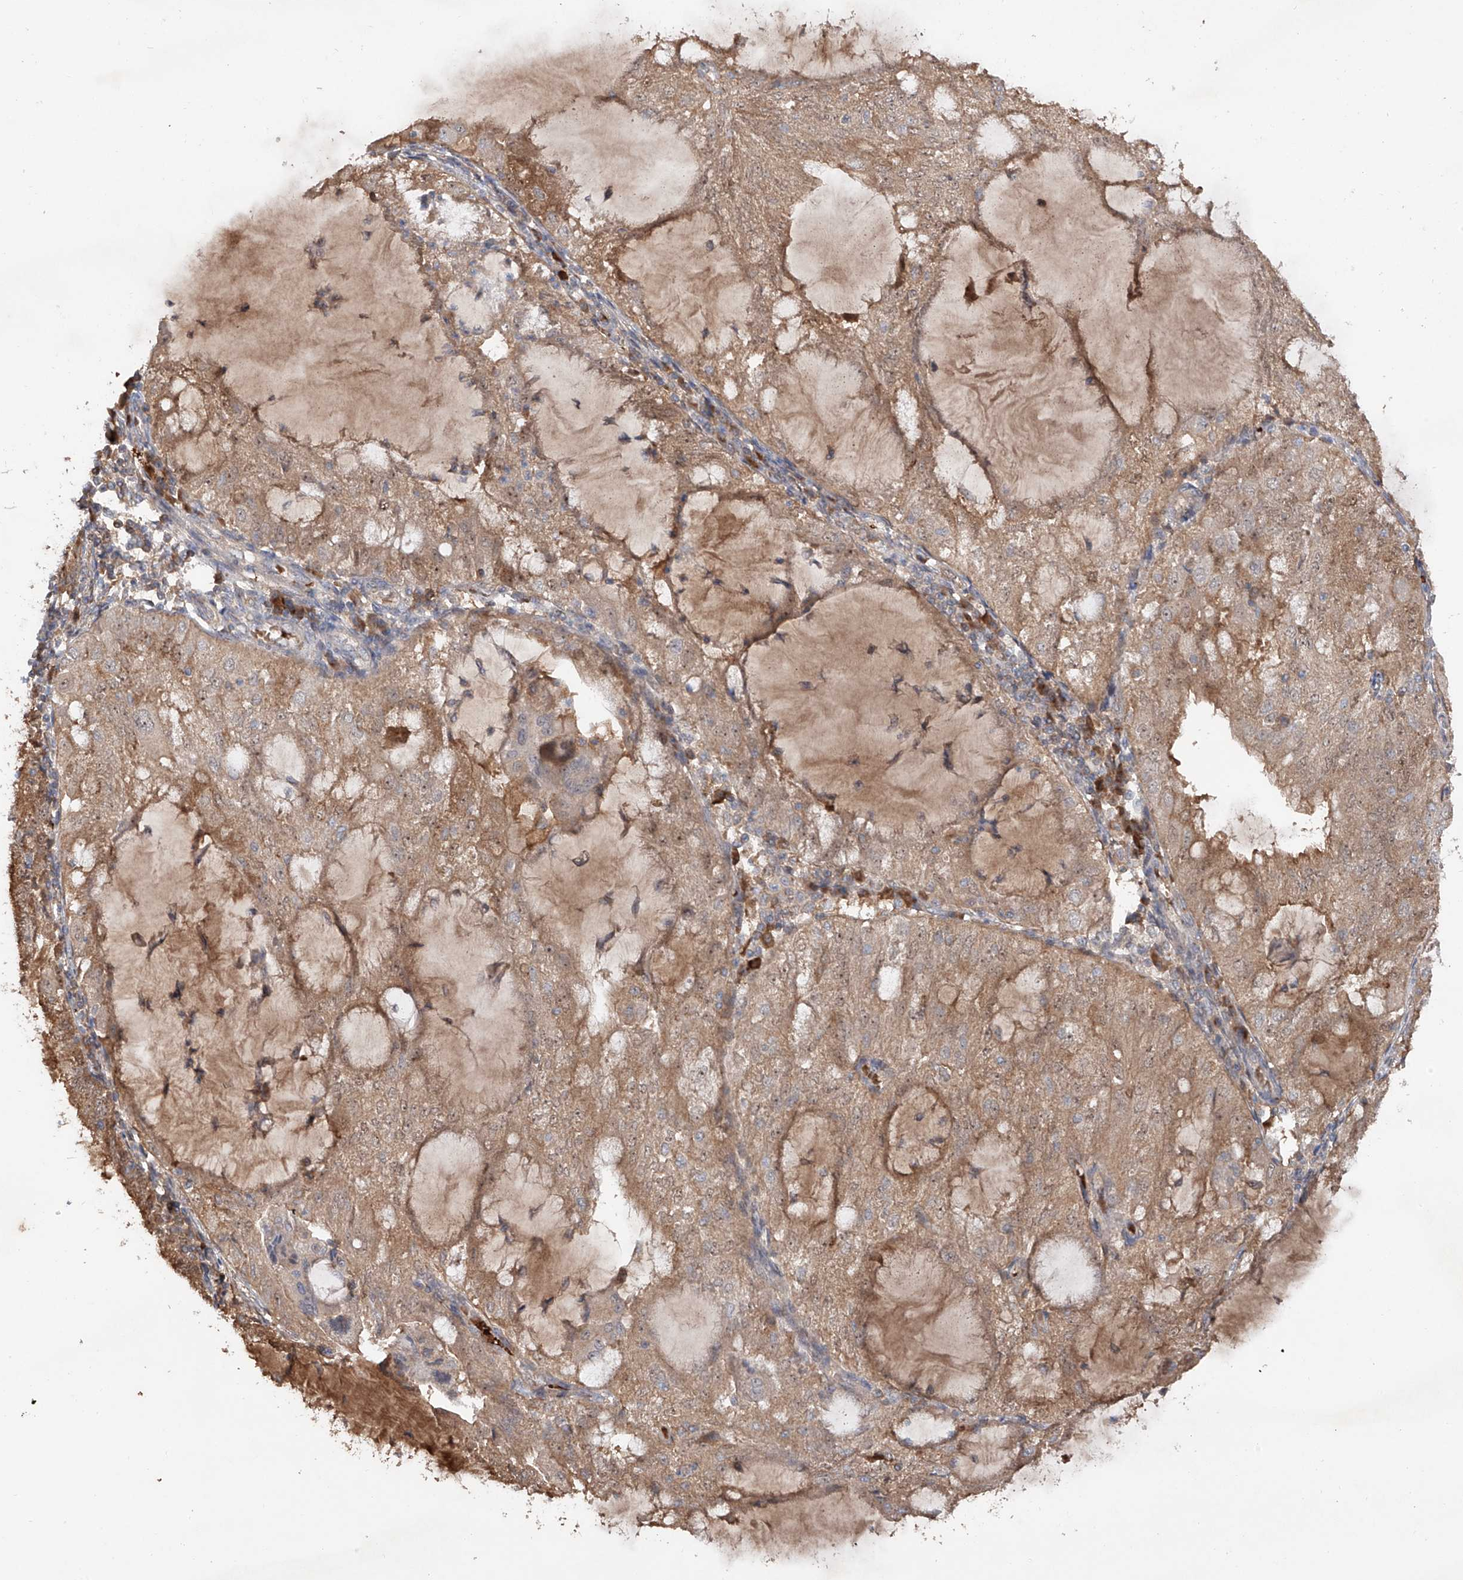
{"staining": {"intensity": "moderate", "quantity": ">75%", "location": "cytoplasmic/membranous"}, "tissue": "endometrial cancer", "cell_type": "Tumor cells", "image_type": "cancer", "snomed": [{"axis": "morphology", "description": "Adenocarcinoma, NOS"}, {"axis": "topography", "description": "Endometrium"}], "caption": "Endometrial cancer was stained to show a protein in brown. There is medium levels of moderate cytoplasmic/membranous positivity in about >75% of tumor cells. (IHC, brightfield microscopy, high magnification).", "gene": "EDN1", "patient": {"sex": "female", "age": 81}}